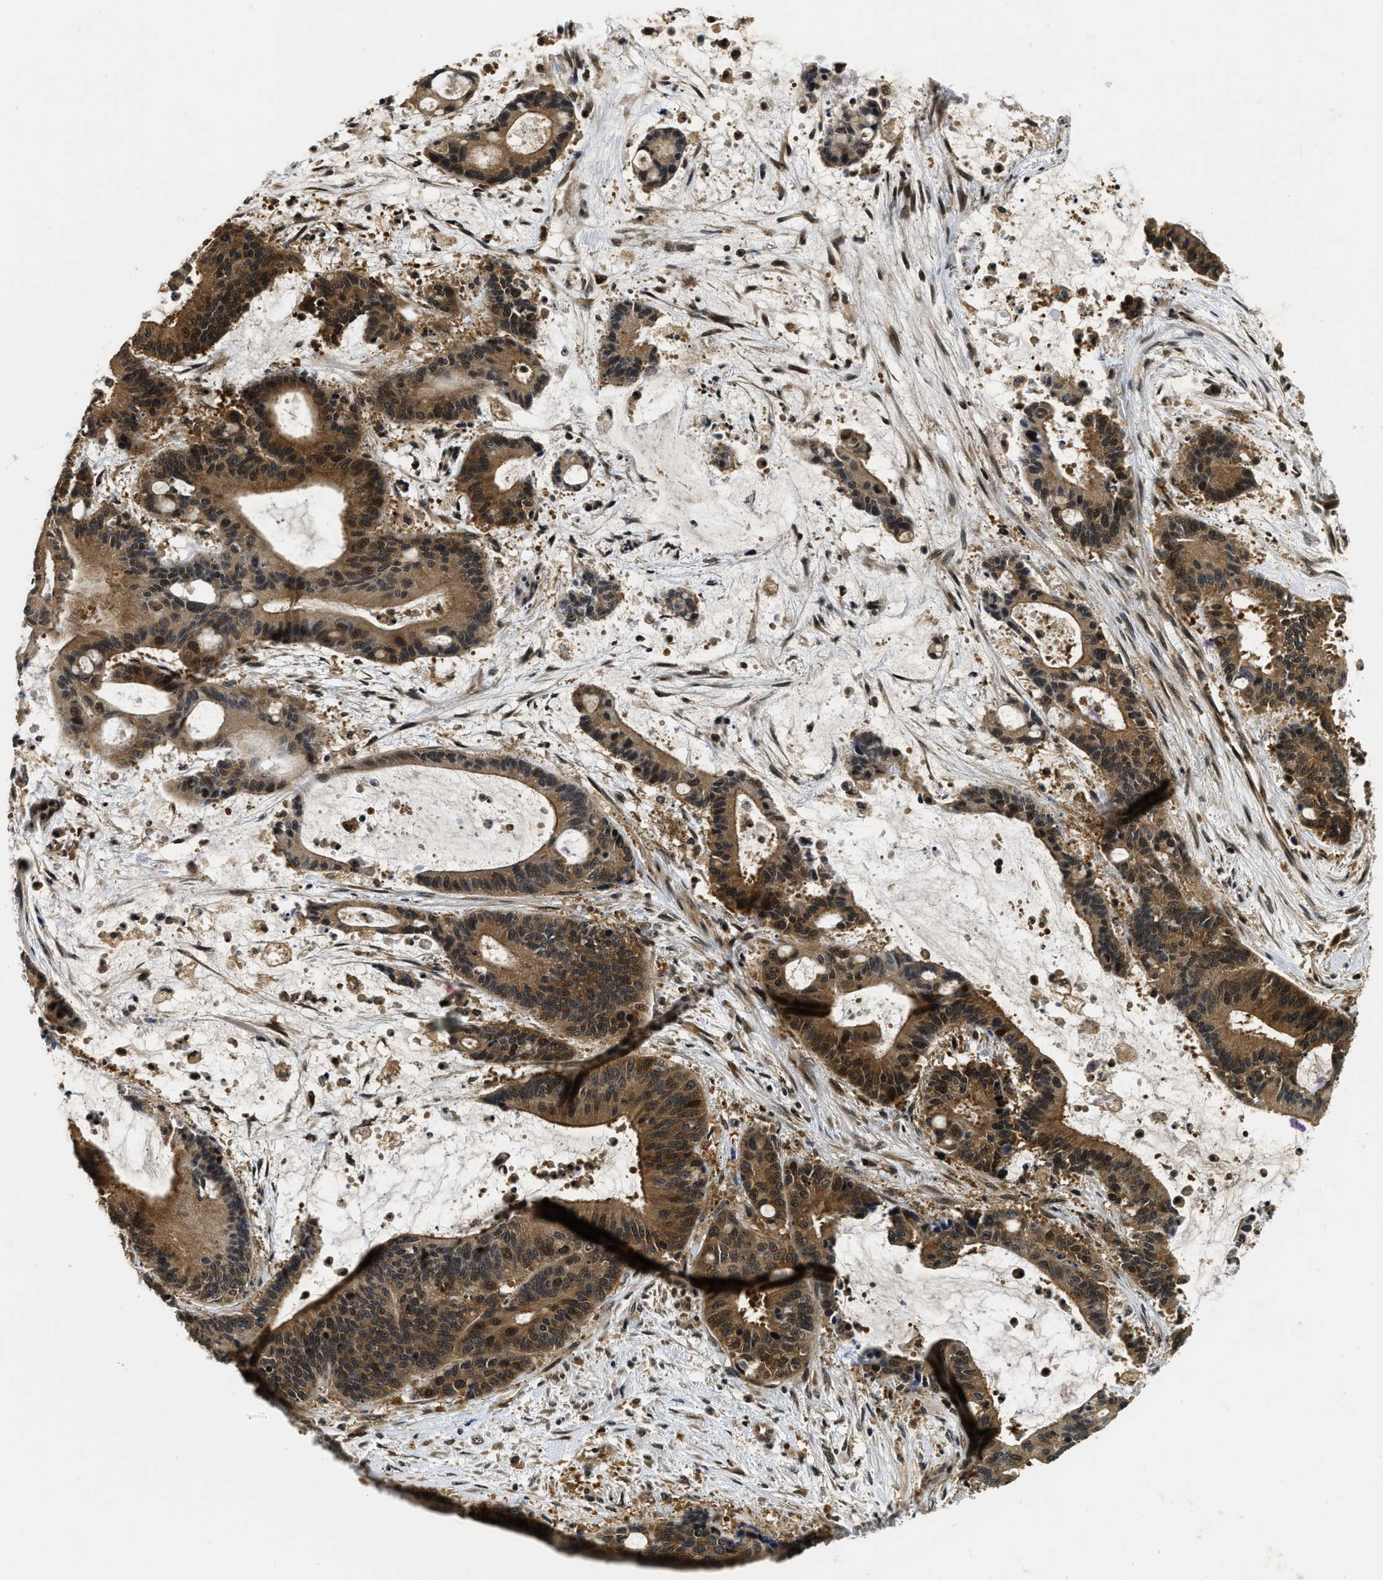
{"staining": {"intensity": "strong", "quantity": ">75%", "location": "cytoplasmic/membranous,nuclear"}, "tissue": "liver cancer", "cell_type": "Tumor cells", "image_type": "cancer", "snomed": [{"axis": "morphology", "description": "Normal tissue, NOS"}, {"axis": "morphology", "description": "Cholangiocarcinoma"}, {"axis": "topography", "description": "Liver"}, {"axis": "topography", "description": "Peripheral nerve tissue"}], "caption": "The histopathology image displays staining of liver cancer, revealing strong cytoplasmic/membranous and nuclear protein staining (brown color) within tumor cells. Nuclei are stained in blue.", "gene": "ADSL", "patient": {"sex": "female", "age": 73}}